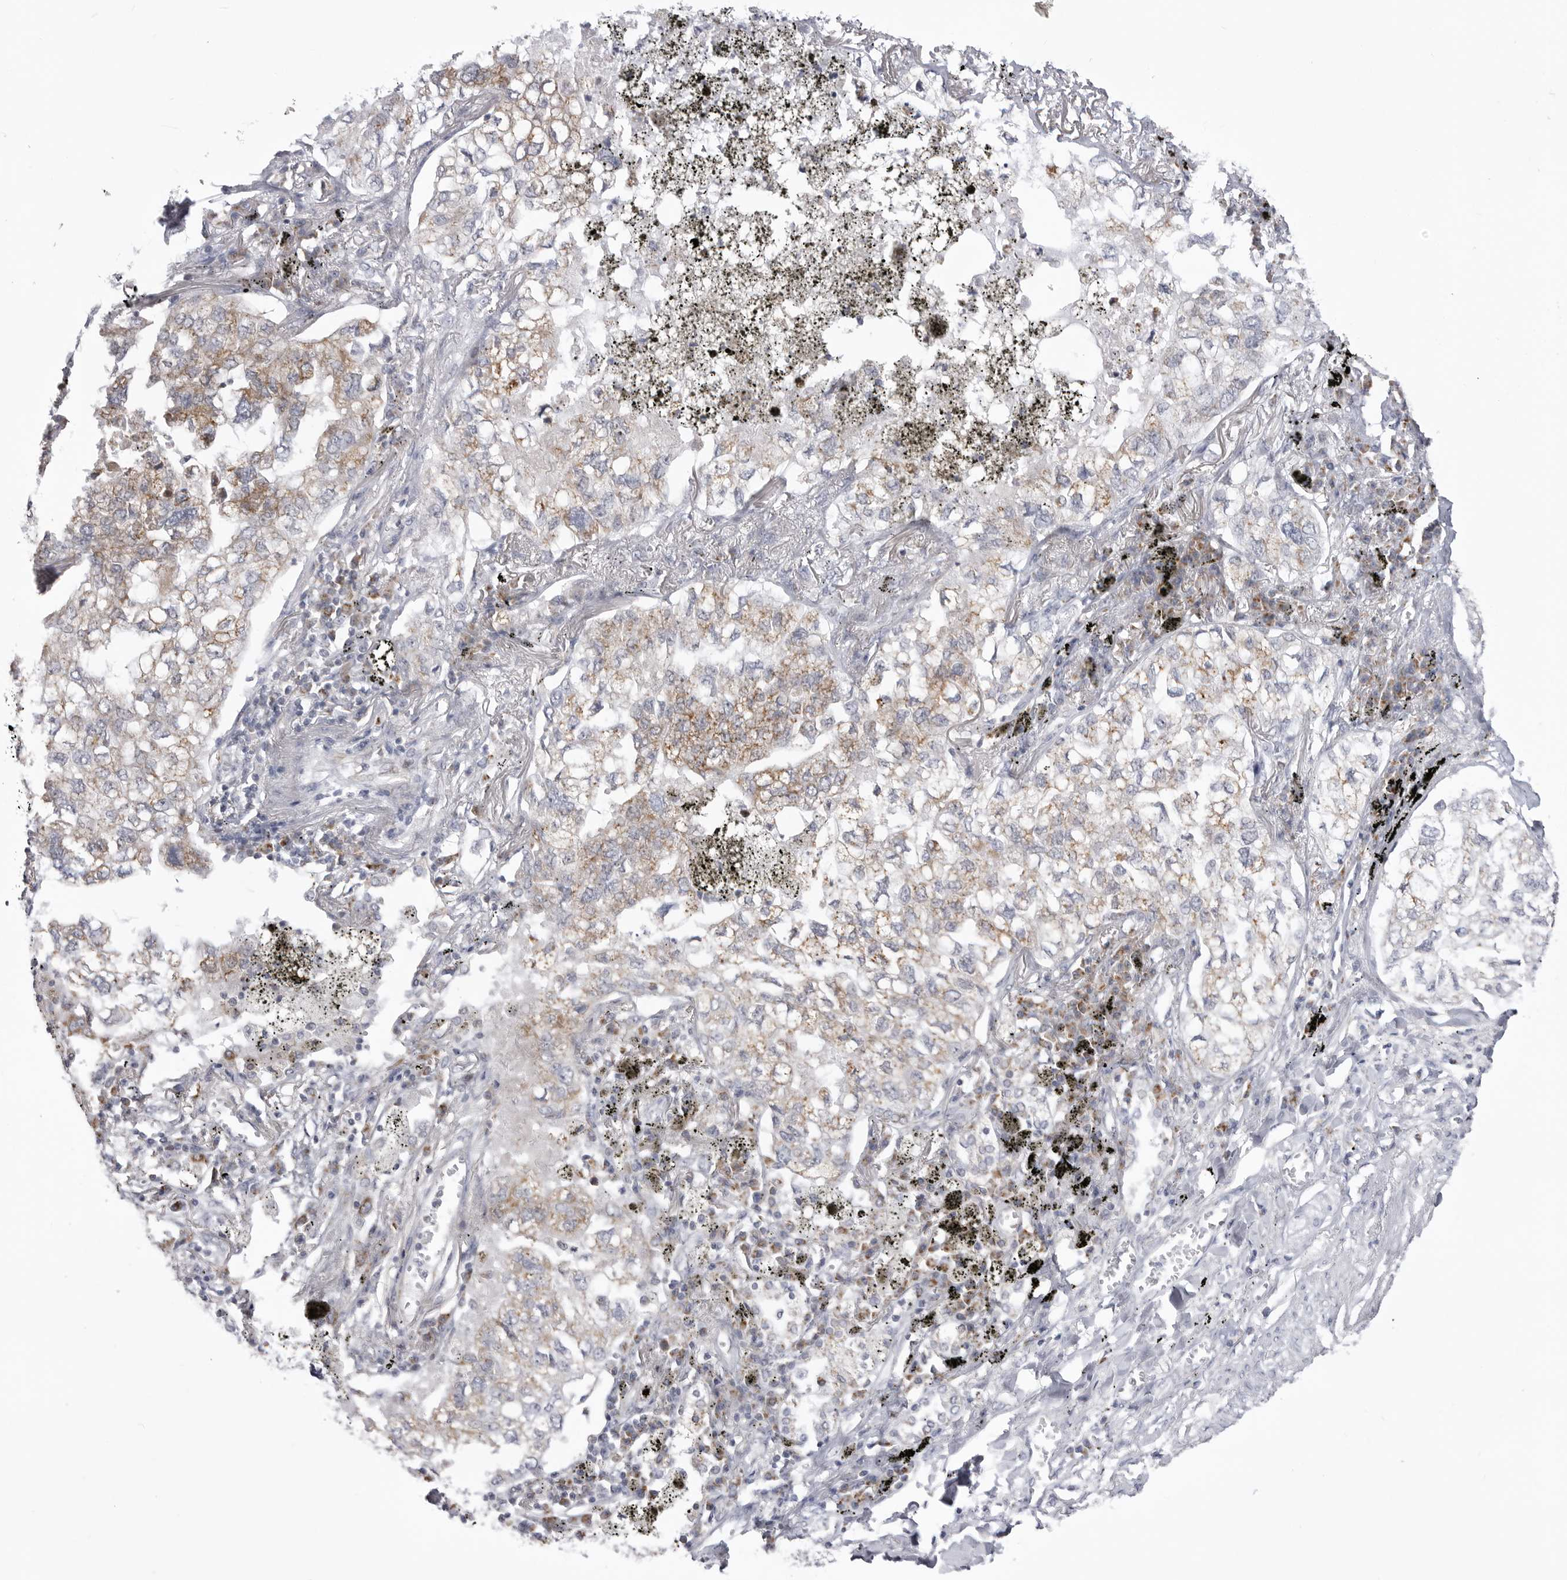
{"staining": {"intensity": "moderate", "quantity": ">75%", "location": "cytoplasmic/membranous"}, "tissue": "lung cancer", "cell_type": "Tumor cells", "image_type": "cancer", "snomed": [{"axis": "morphology", "description": "Adenocarcinoma, NOS"}, {"axis": "topography", "description": "Lung"}], "caption": "Human lung cancer (adenocarcinoma) stained for a protein (brown) demonstrates moderate cytoplasmic/membranous positive positivity in about >75% of tumor cells.", "gene": "FH", "patient": {"sex": "male", "age": 65}}